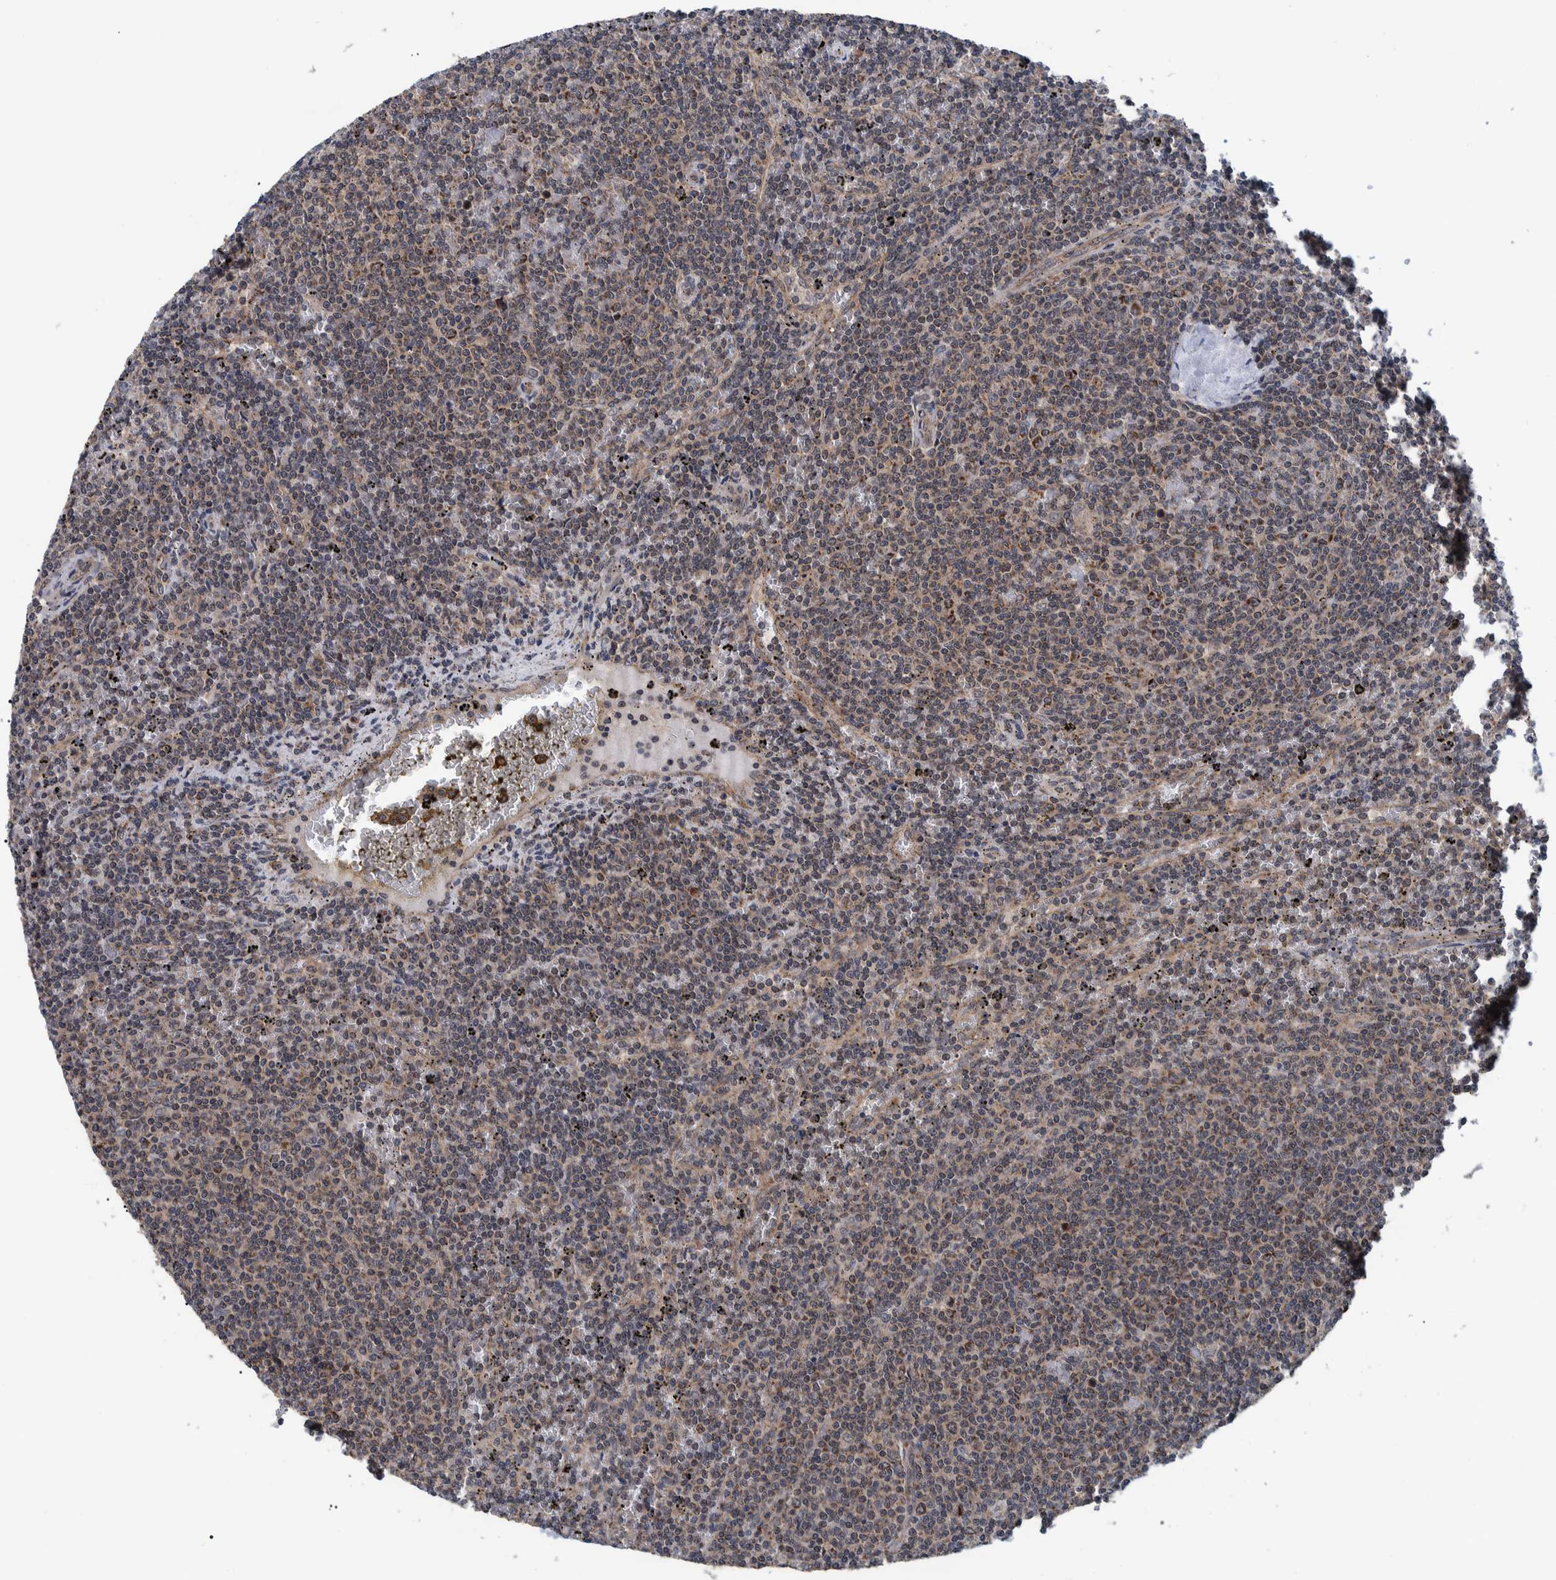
{"staining": {"intensity": "weak", "quantity": "25%-75%", "location": "cytoplasmic/membranous"}, "tissue": "lymphoma", "cell_type": "Tumor cells", "image_type": "cancer", "snomed": [{"axis": "morphology", "description": "Malignant lymphoma, non-Hodgkin's type, Low grade"}, {"axis": "topography", "description": "Spleen"}], "caption": "A low amount of weak cytoplasmic/membranous staining is seen in about 25%-75% of tumor cells in low-grade malignant lymphoma, non-Hodgkin's type tissue.", "gene": "MRPS7", "patient": {"sex": "female", "age": 50}}